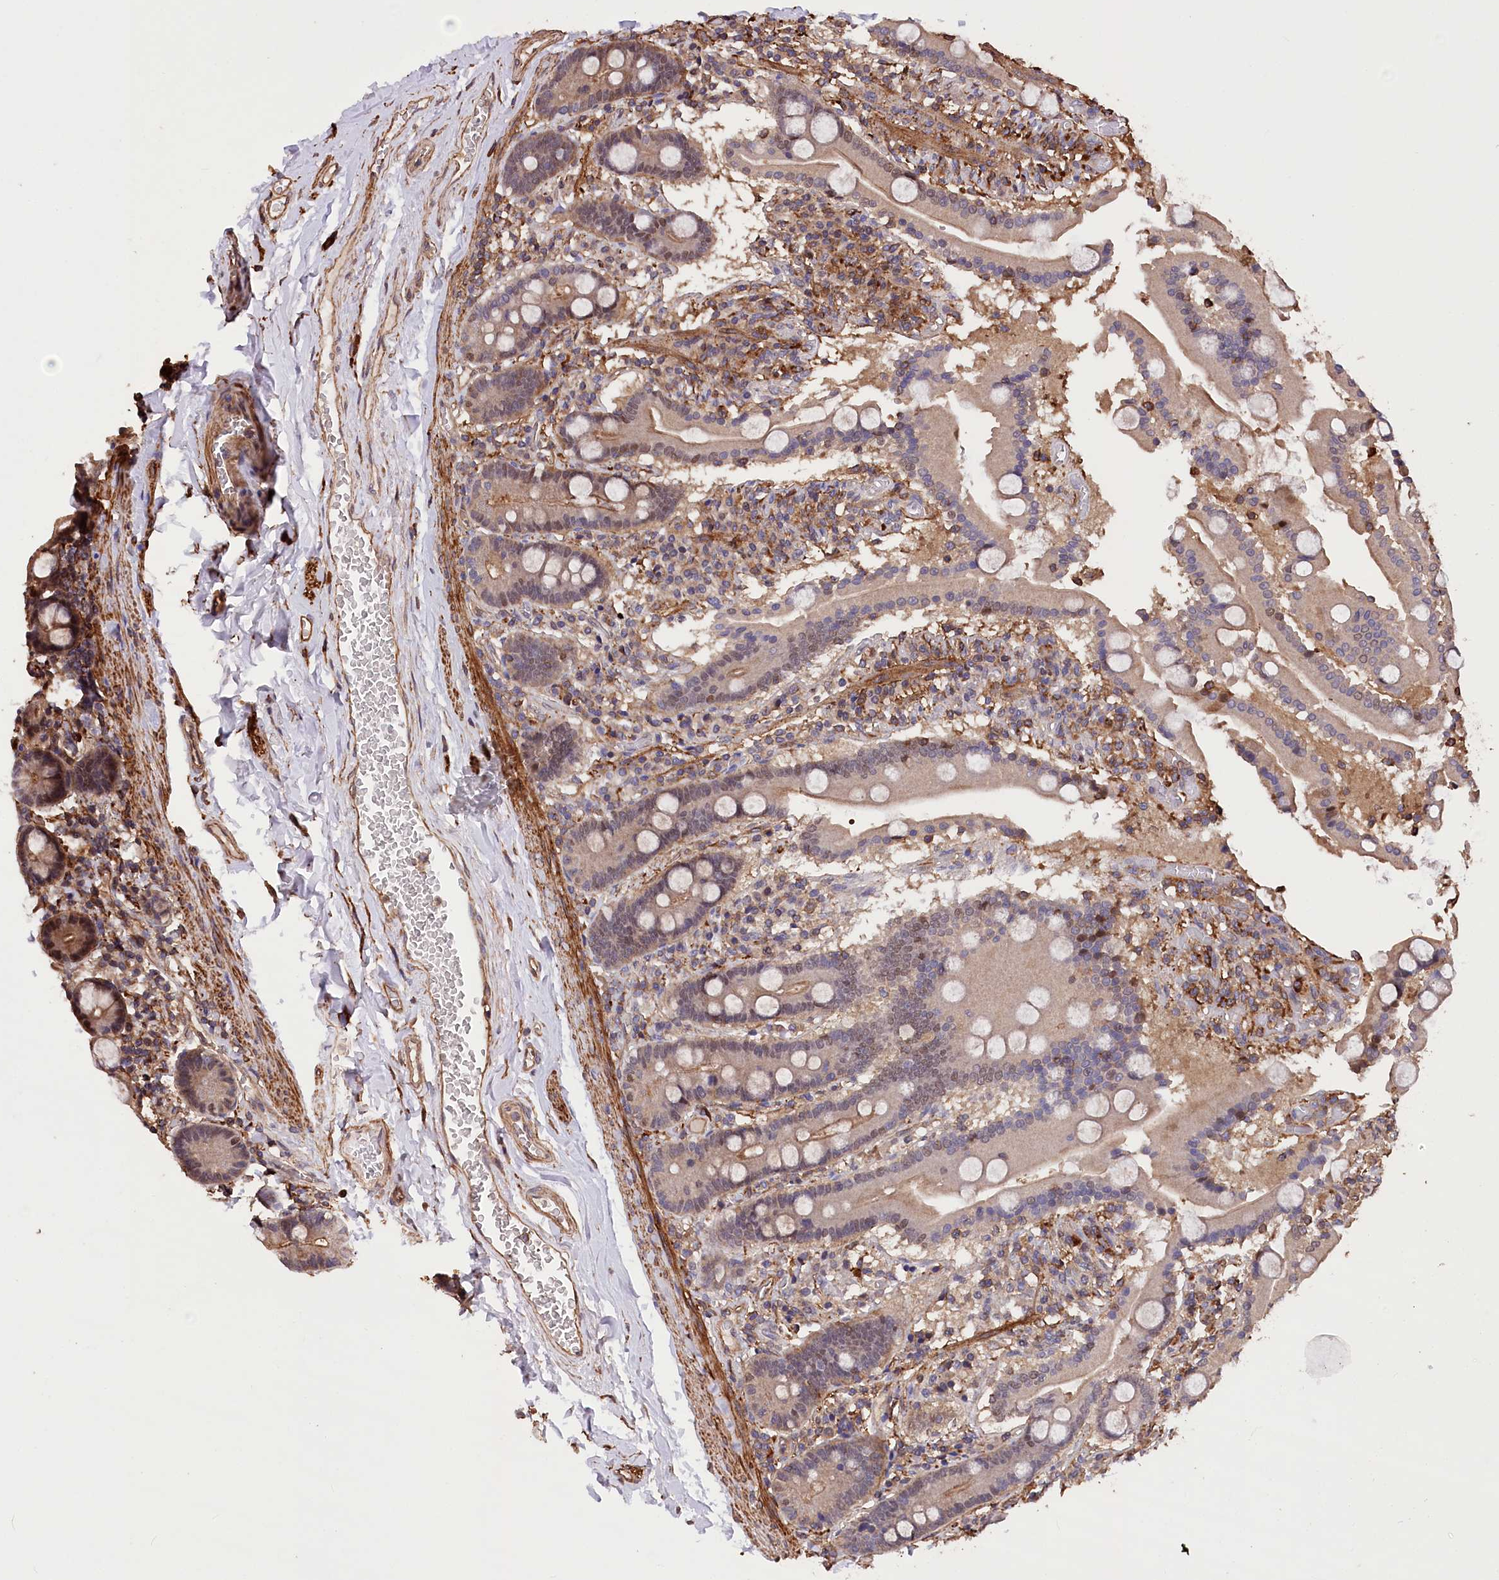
{"staining": {"intensity": "moderate", "quantity": ">75%", "location": "cytoplasmic/membranous"}, "tissue": "duodenum", "cell_type": "Glandular cells", "image_type": "normal", "snomed": [{"axis": "morphology", "description": "Normal tissue, NOS"}, {"axis": "topography", "description": "Duodenum"}], "caption": "Immunohistochemical staining of normal human duodenum displays >75% levels of moderate cytoplasmic/membranous protein positivity in approximately >75% of glandular cells. (DAB (3,3'-diaminobenzidine) = brown stain, brightfield microscopy at high magnification).", "gene": "DPP3", "patient": {"sex": "male", "age": 55}}